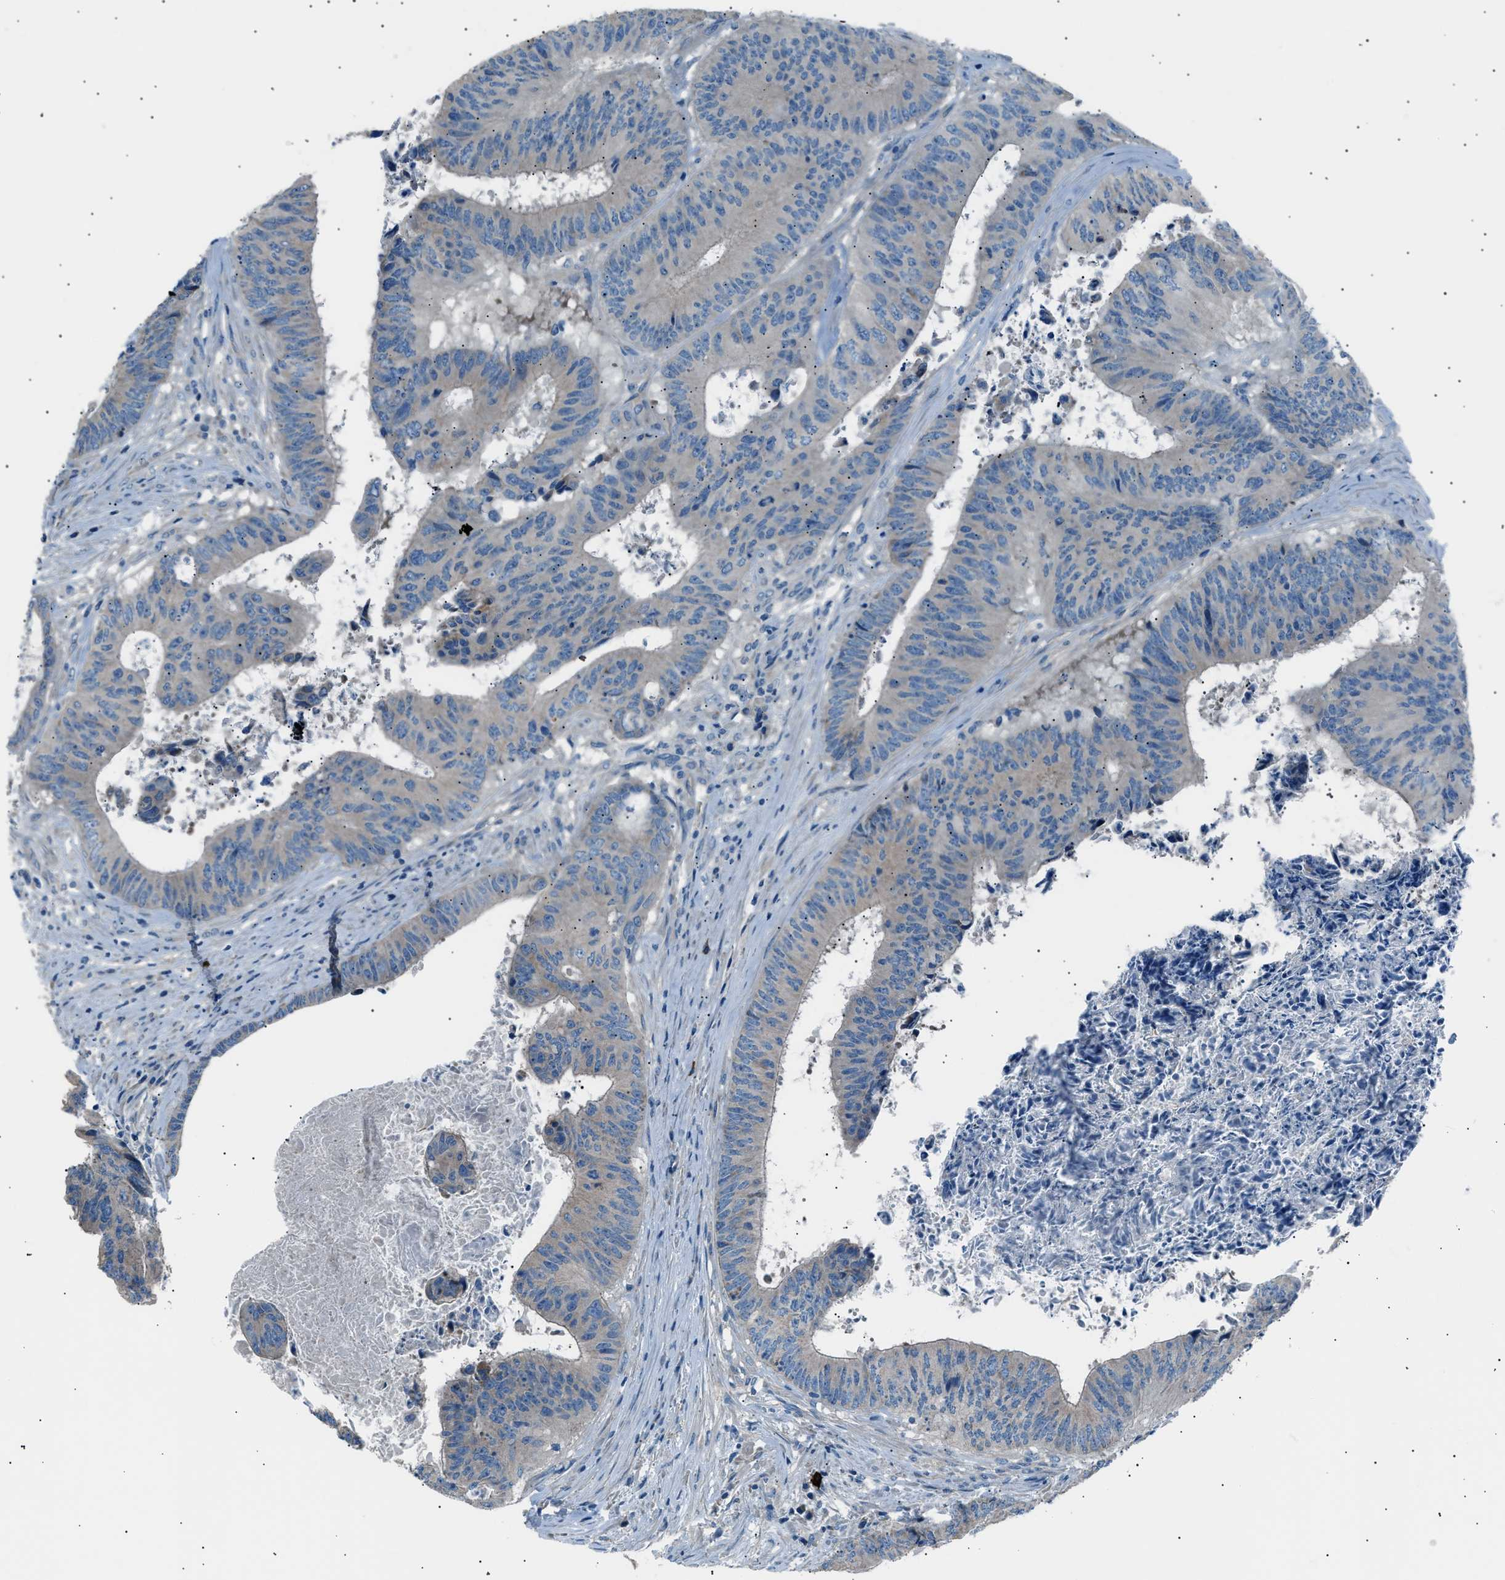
{"staining": {"intensity": "negative", "quantity": "none", "location": "none"}, "tissue": "colorectal cancer", "cell_type": "Tumor cells", "image_type": "cancer", "snomed": [{"axis": "morphology", "description": "Adenocarcinoma, NOS"}, {"axis": "topography", "description": "Rectum"}], "caption": "Adenocarcinoma (colorectal) stained for a protein using immunohistochemistry displays no positivity tumor cells.", "gene": "LRRC37B", "patient": {"sex": "male", "age": 72}}